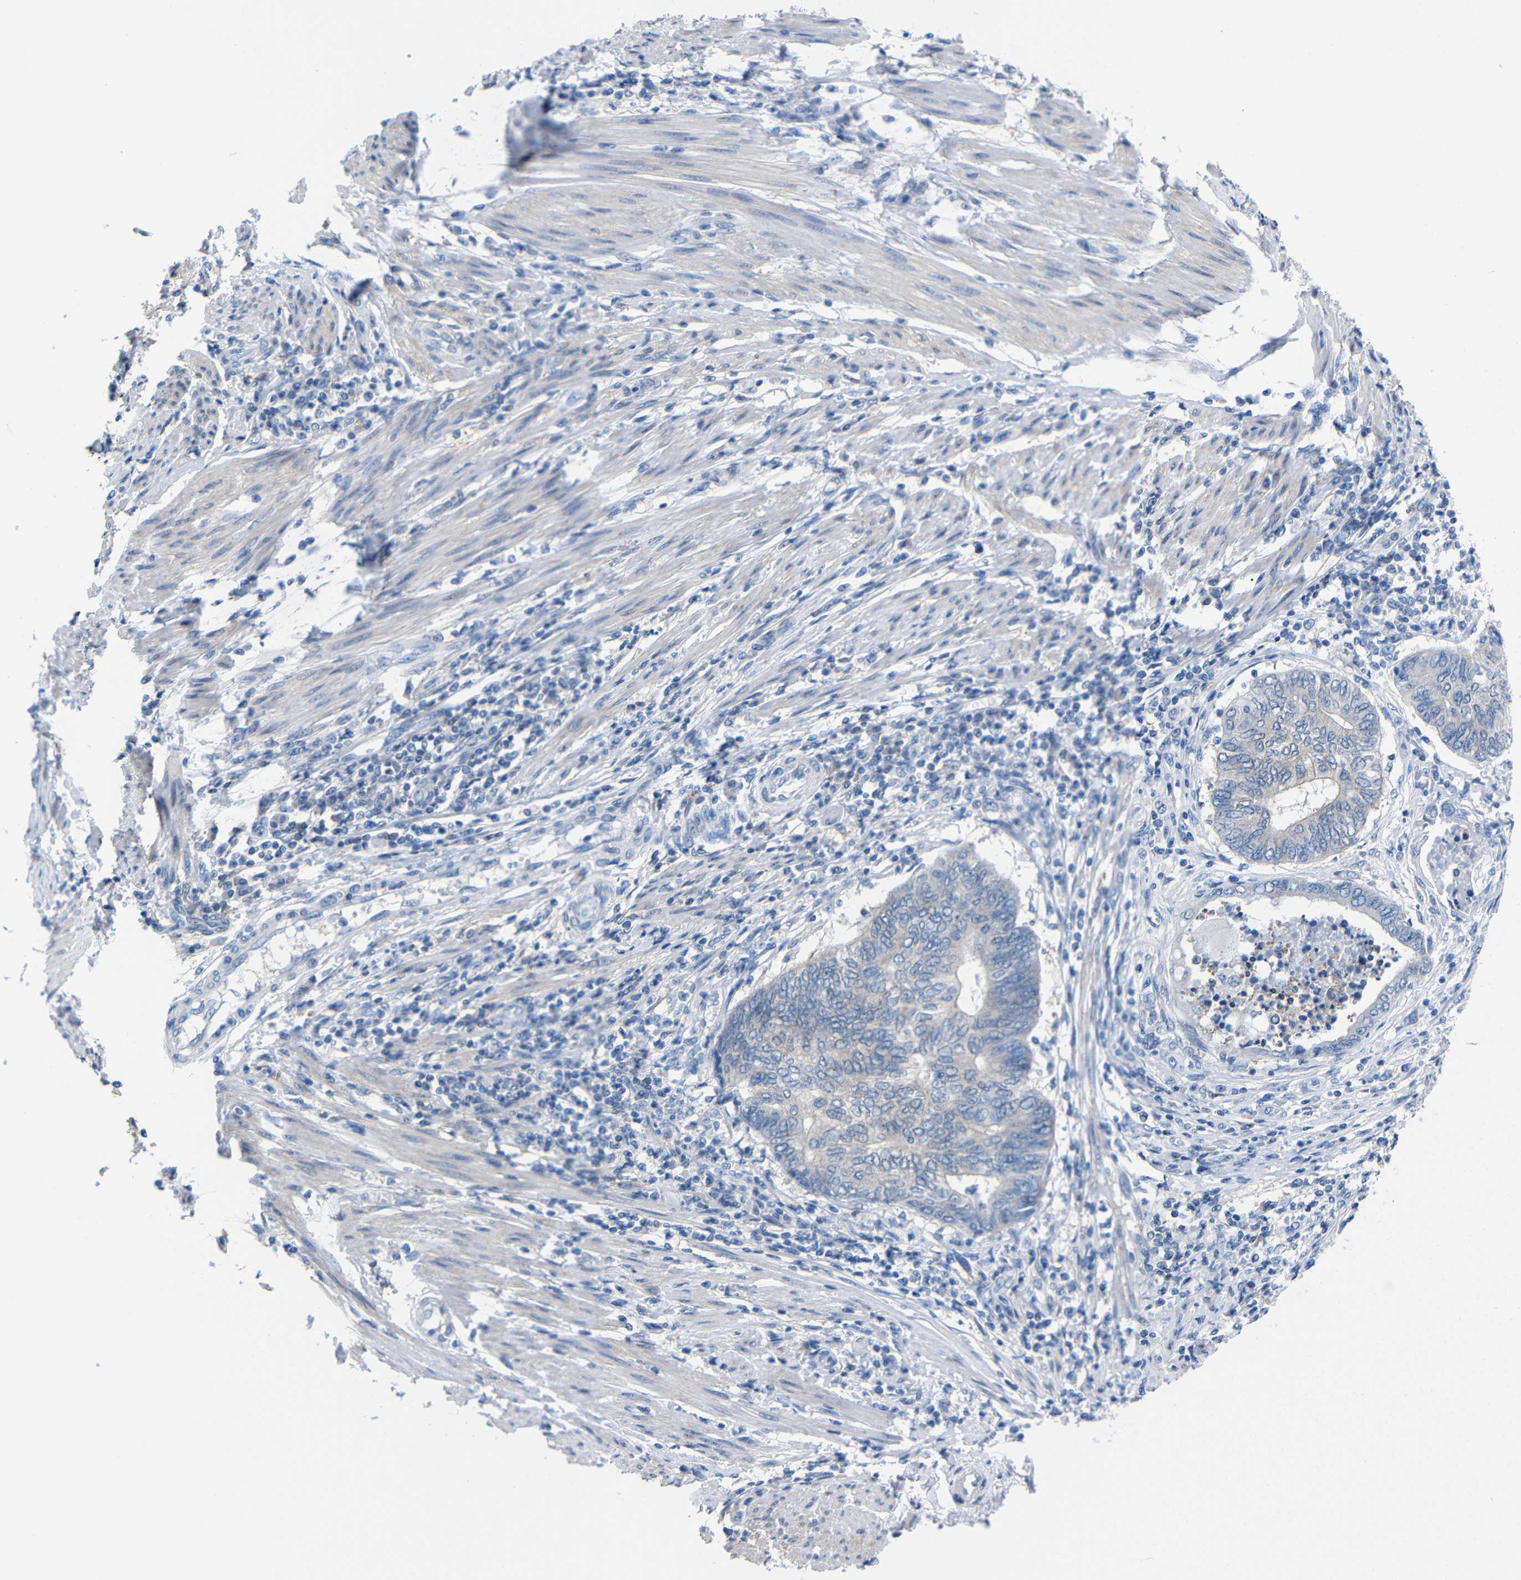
{"staining": {"intensity": "negative", "quantity": "none", "location": "none"}, "tissue": "endometrial cancer", "cell_type": "Tumor cells", "image_type": "cancer", "snomed": [{"axis": "morphology", "description": "Adenocarcinoma, NOS"}, {"axis": "topography", "description": "Uterus"}, {"axis": "topography", "description": "Endometrium"}], "caption": "This histopathology image is of endometrial adenocarcinoma stained with immunohistochemistry to label a protein in brown with the nuclei are counter-stained blue. There is no positivity in tumor cells.", "gene": "PEBP1", "patient": {"sex": "female", "age": 70}}